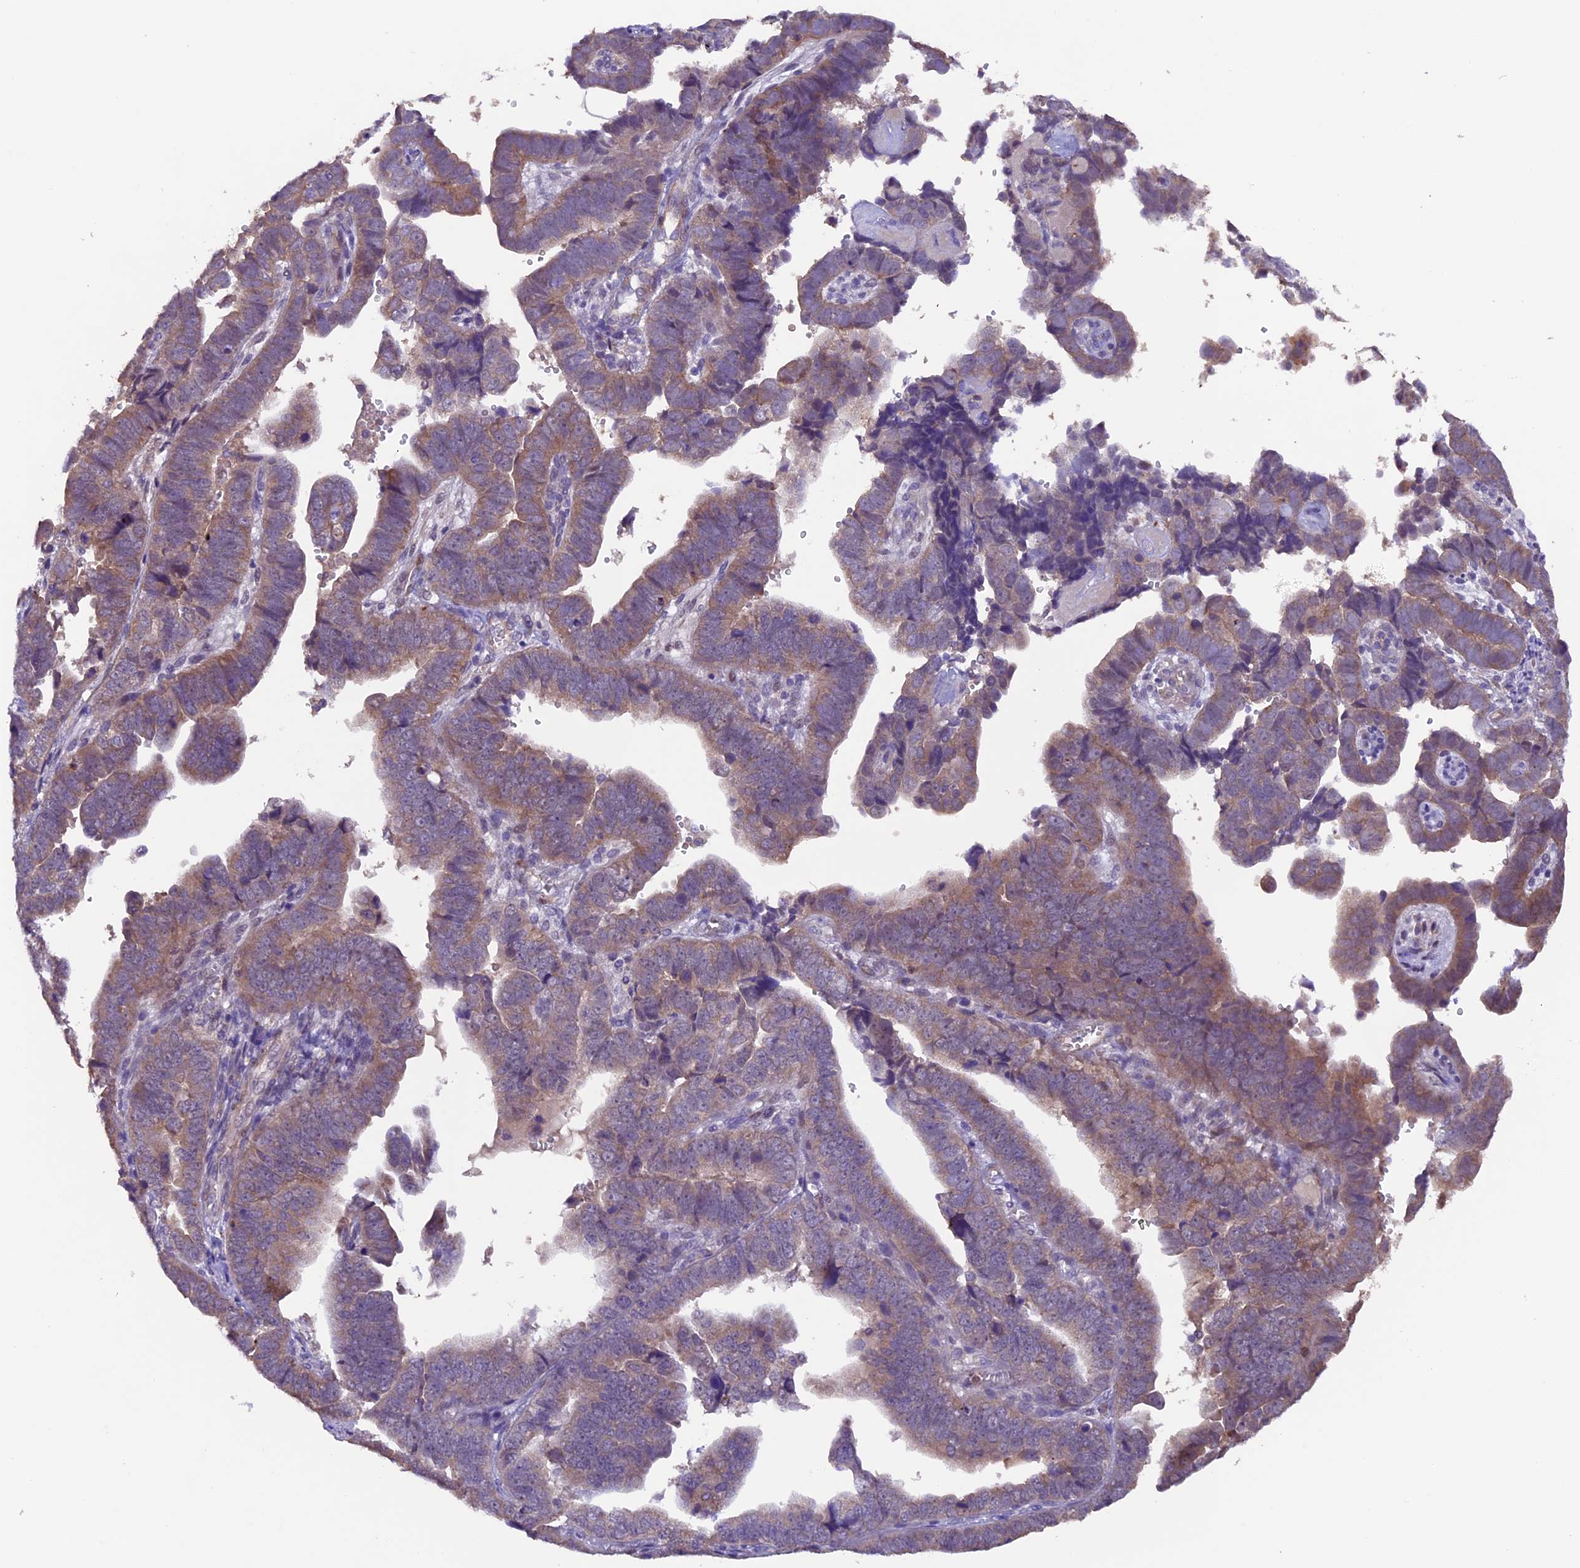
{"staining": {"intensity": "weak", "quantity": "25%-75%", "location": "cytoplasmic/membranous"}, "tissue": "endometrial cancer", "cell_type": "Tumor cells", "image_type": "cancer", "snomed": [{"axis": "morphology", "description": "Adenocarcinoma, NOS"}, {"axis": "topography", "description": "Endometrium"}], "caption": "Endometrial cancer (adenocarcinoma) was stained to show a protein in brown. There is low levels of weak cytoplasmic/membranous staining in approximately 25%-75% of tumor cells. Using DAB (3,3'-diaminobenzidine) (brown) and hematoxylin (blue) stains, captured at high magnification using brightfield microscopy.", "gene": "NCK2", "patient": {"sex": "female", "age": 75}}